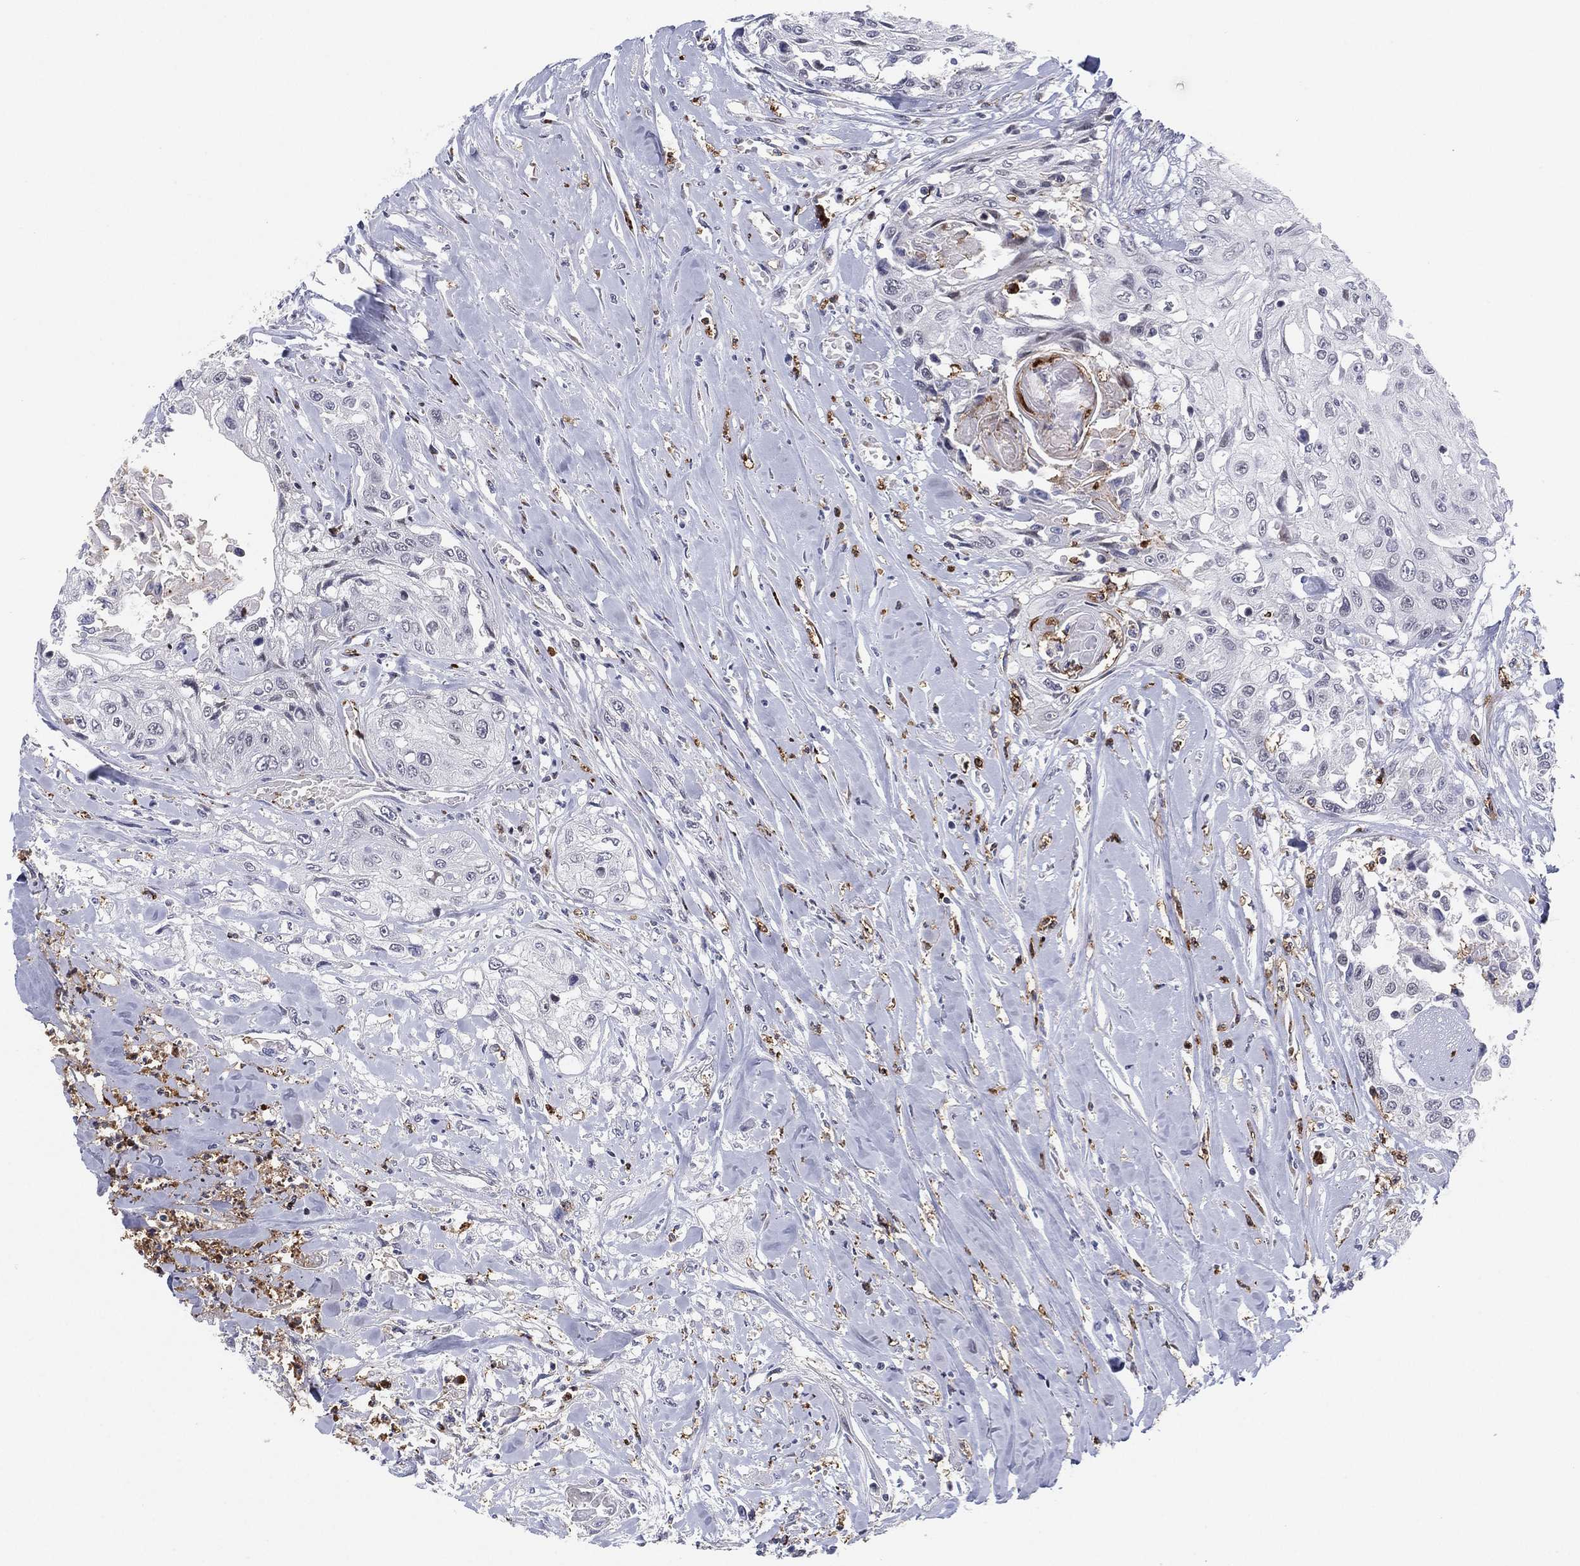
{"staining": {"intensity": "negative", "quantity": "none", "location": "none"}, "tissue": "head and neck cancer", "cell_type": "Tumor cells", "image_type": "cancer", "snomed": [{"axis": "morphology", "description": "Normal tissue, NOS"}, {"axis": "morphology", "description": "Squamous cell carcinoma, NOS"}, {"axis": "topography", "description": "Oral tissue"}, {"axis": "topography", "description": "Peripheral nerve tissue"}, {"axis": "topography", "description": "Head-Neck"}], "caption": "The immunohistochemistry (IHC) micrograph has no significant expression in tumor cells of squamous cell carcinoma (head and neck) tissue. Nuclei are stained in blue.", "gene": "CD177", "patient": {"sex": "female", "age": 59}}